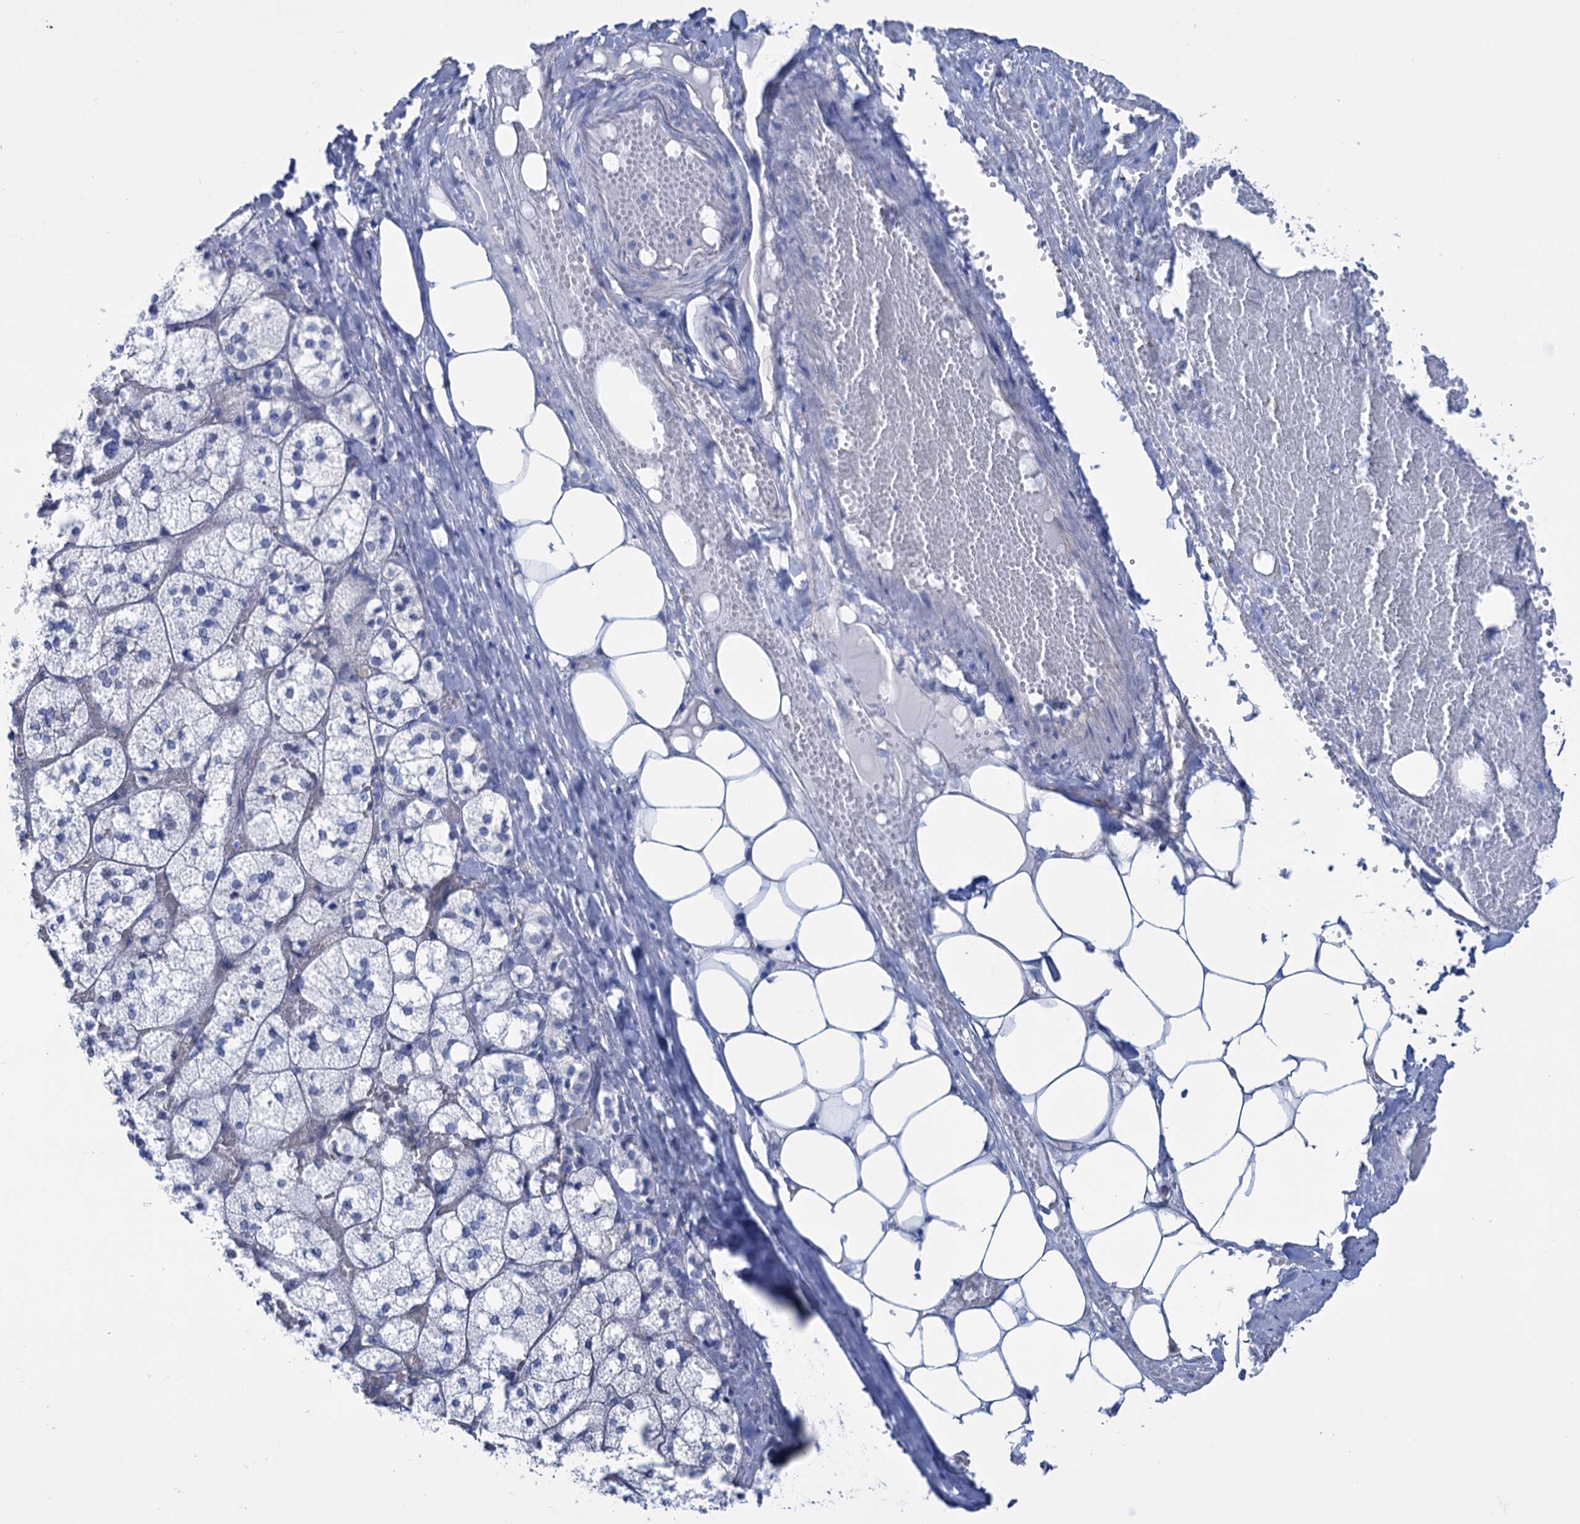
{"staining": {"intensity": "negative", "quantity": "none", "location": "none"}, "tissue": "adrenal gland", "cell_type": "Glandular cells", "image_type": "normal", "snomed": [{"axis": "morphology", "description": "Normal tissue, NOS"}, {"axis": "topography", "description": "Adrenal gland"}], "caption": "IHC of unremarkable human adrenal gland reveals no positivity in glandular cells. The staining is performed using DAB (3,3'-diaminobenzidine) brown chromogen with nuclei counter-stained in using hematoxylin.", "gene": "FAAP20", "patient": {"sex": "female", "age": 61}}